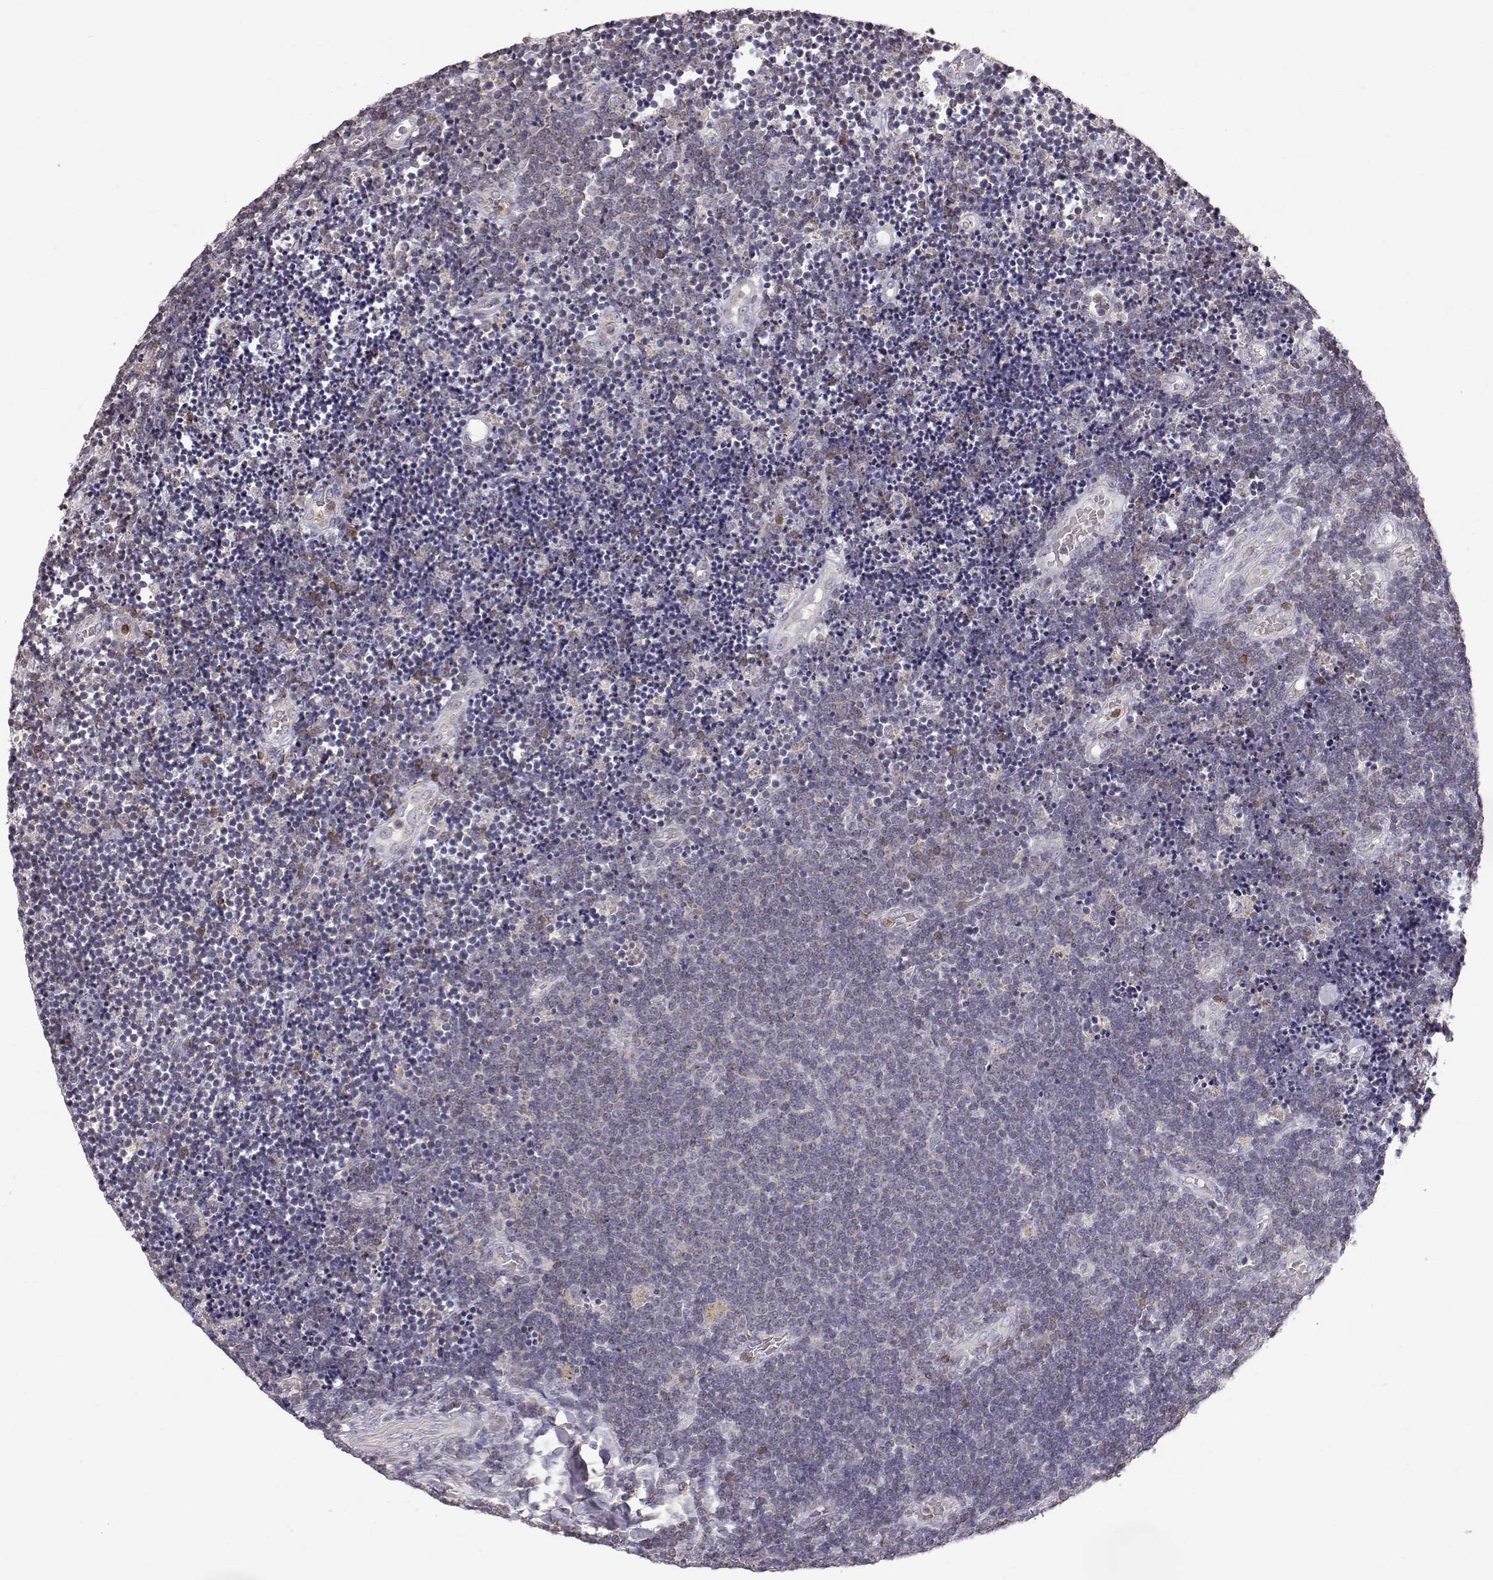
{"staining": {"intensity": "negative", "quantity": "none", "location": "none"}, "tissue": "lymphoma", "cell_type": "Tumor cells", "image_type": "cancer", "snomed": [{"axis": "morphology", "description": "Malignant lymphoma, non-Hodgkin's type, Low grade"}, {"axis": "topography", "description": "Brain"}], "caption": "There is no significant expression in tumor cells of lymphoma. (Stains: DAB (3,3'-diaminobenzidine) immunohistochemistry with hematoxylin counter stain, Microscopy: brightfield microscopy at high magnification).", "gene": "GRAP2", "patient": {"sex": "female", "age": 66}}